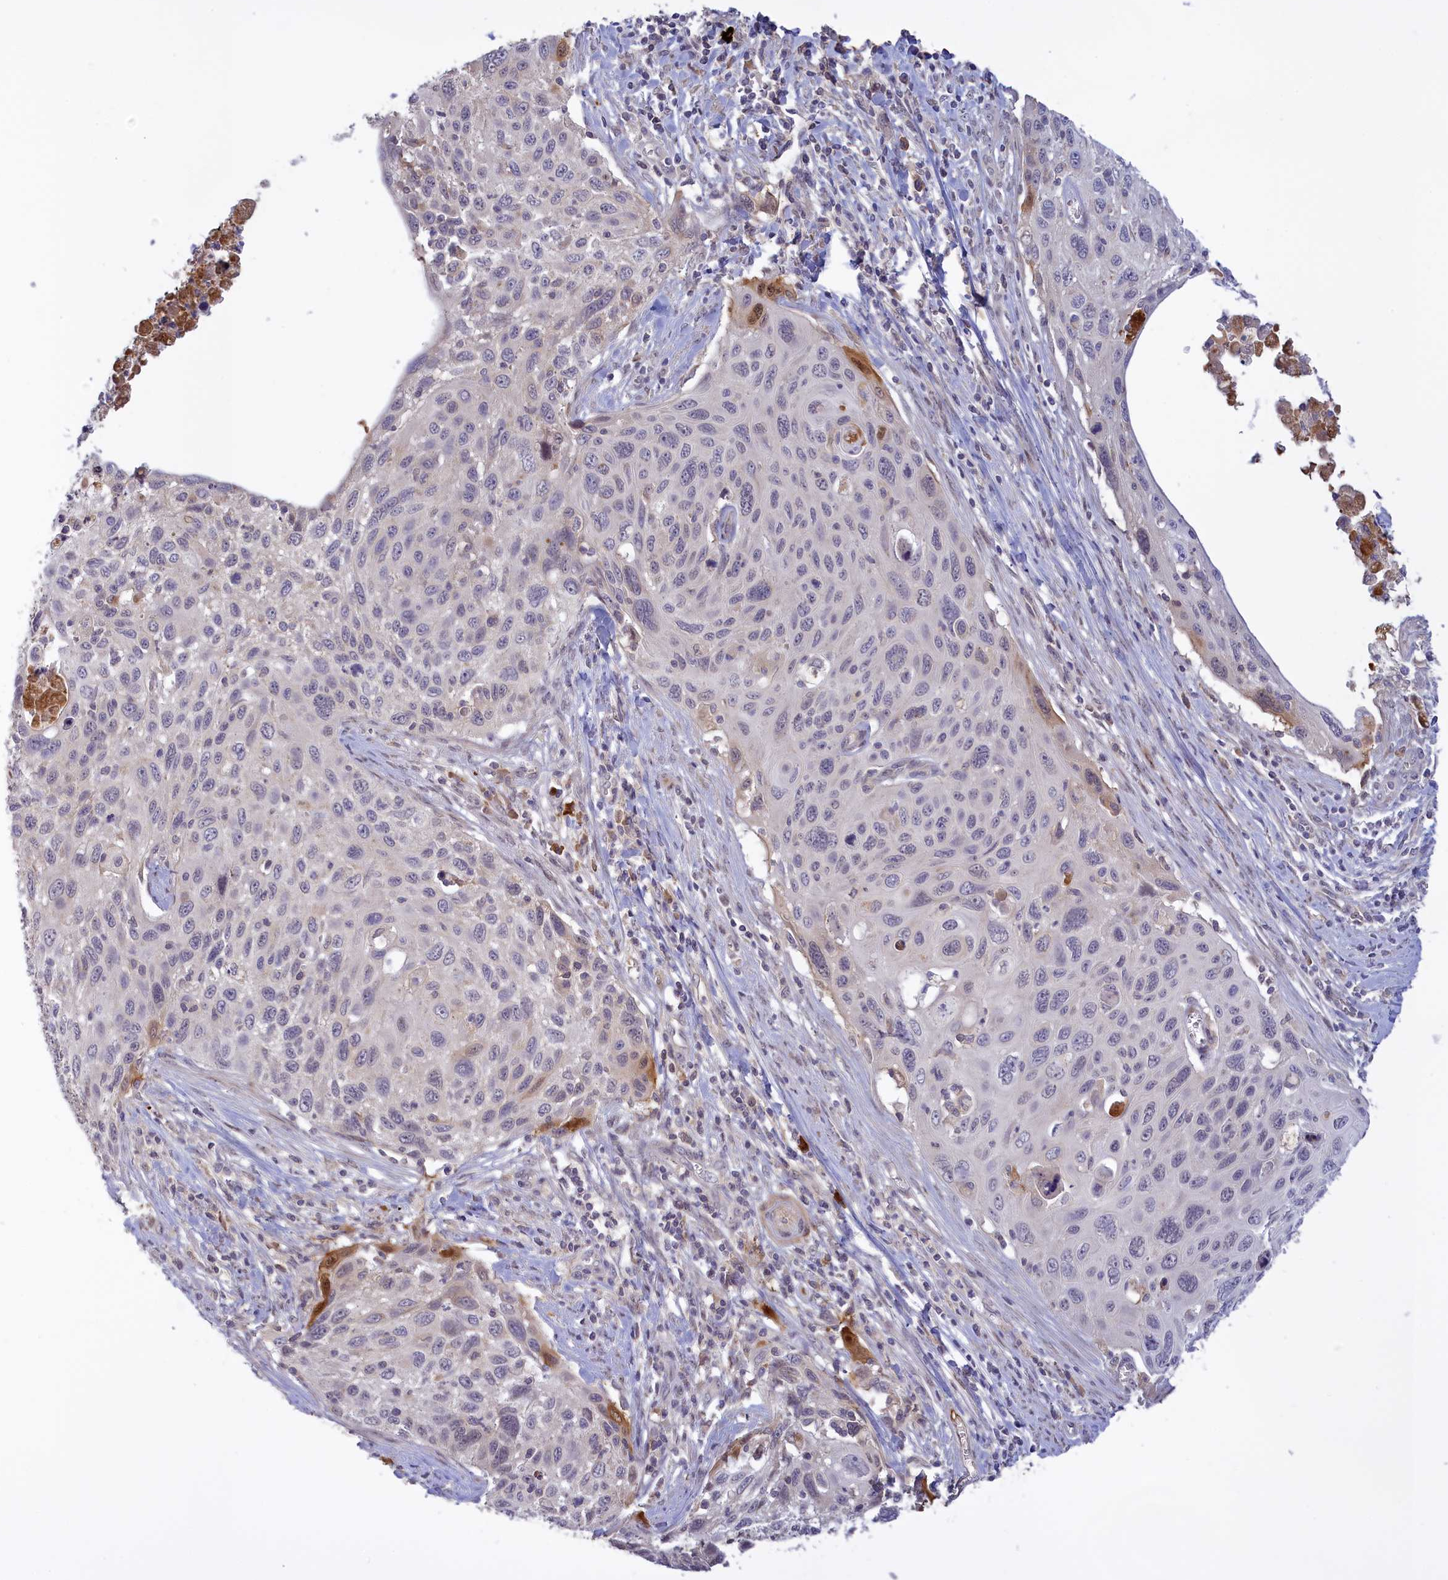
{"staining": {"intensity": "negative", "quantity": "none", "location": "none"}, "tissue": "cervical cancer", "cell_type": "Tumor cells", "image_type": "cancer", "snomed": [{"axis": "morphology", "description": "Squamous cell carcinoma, NOS"}, {"axis": "topography", "description": "Cervix"}], "caption": "This image is of squamous cell carcinoma (cervical) stained with immunohistochemistry (IHC) to label a protein in brown with the nuclei are counter-stained blue. There is no expression in tumor cells.", "gene": "RRAD", "patient": {"sex": "female", "age": 70}}